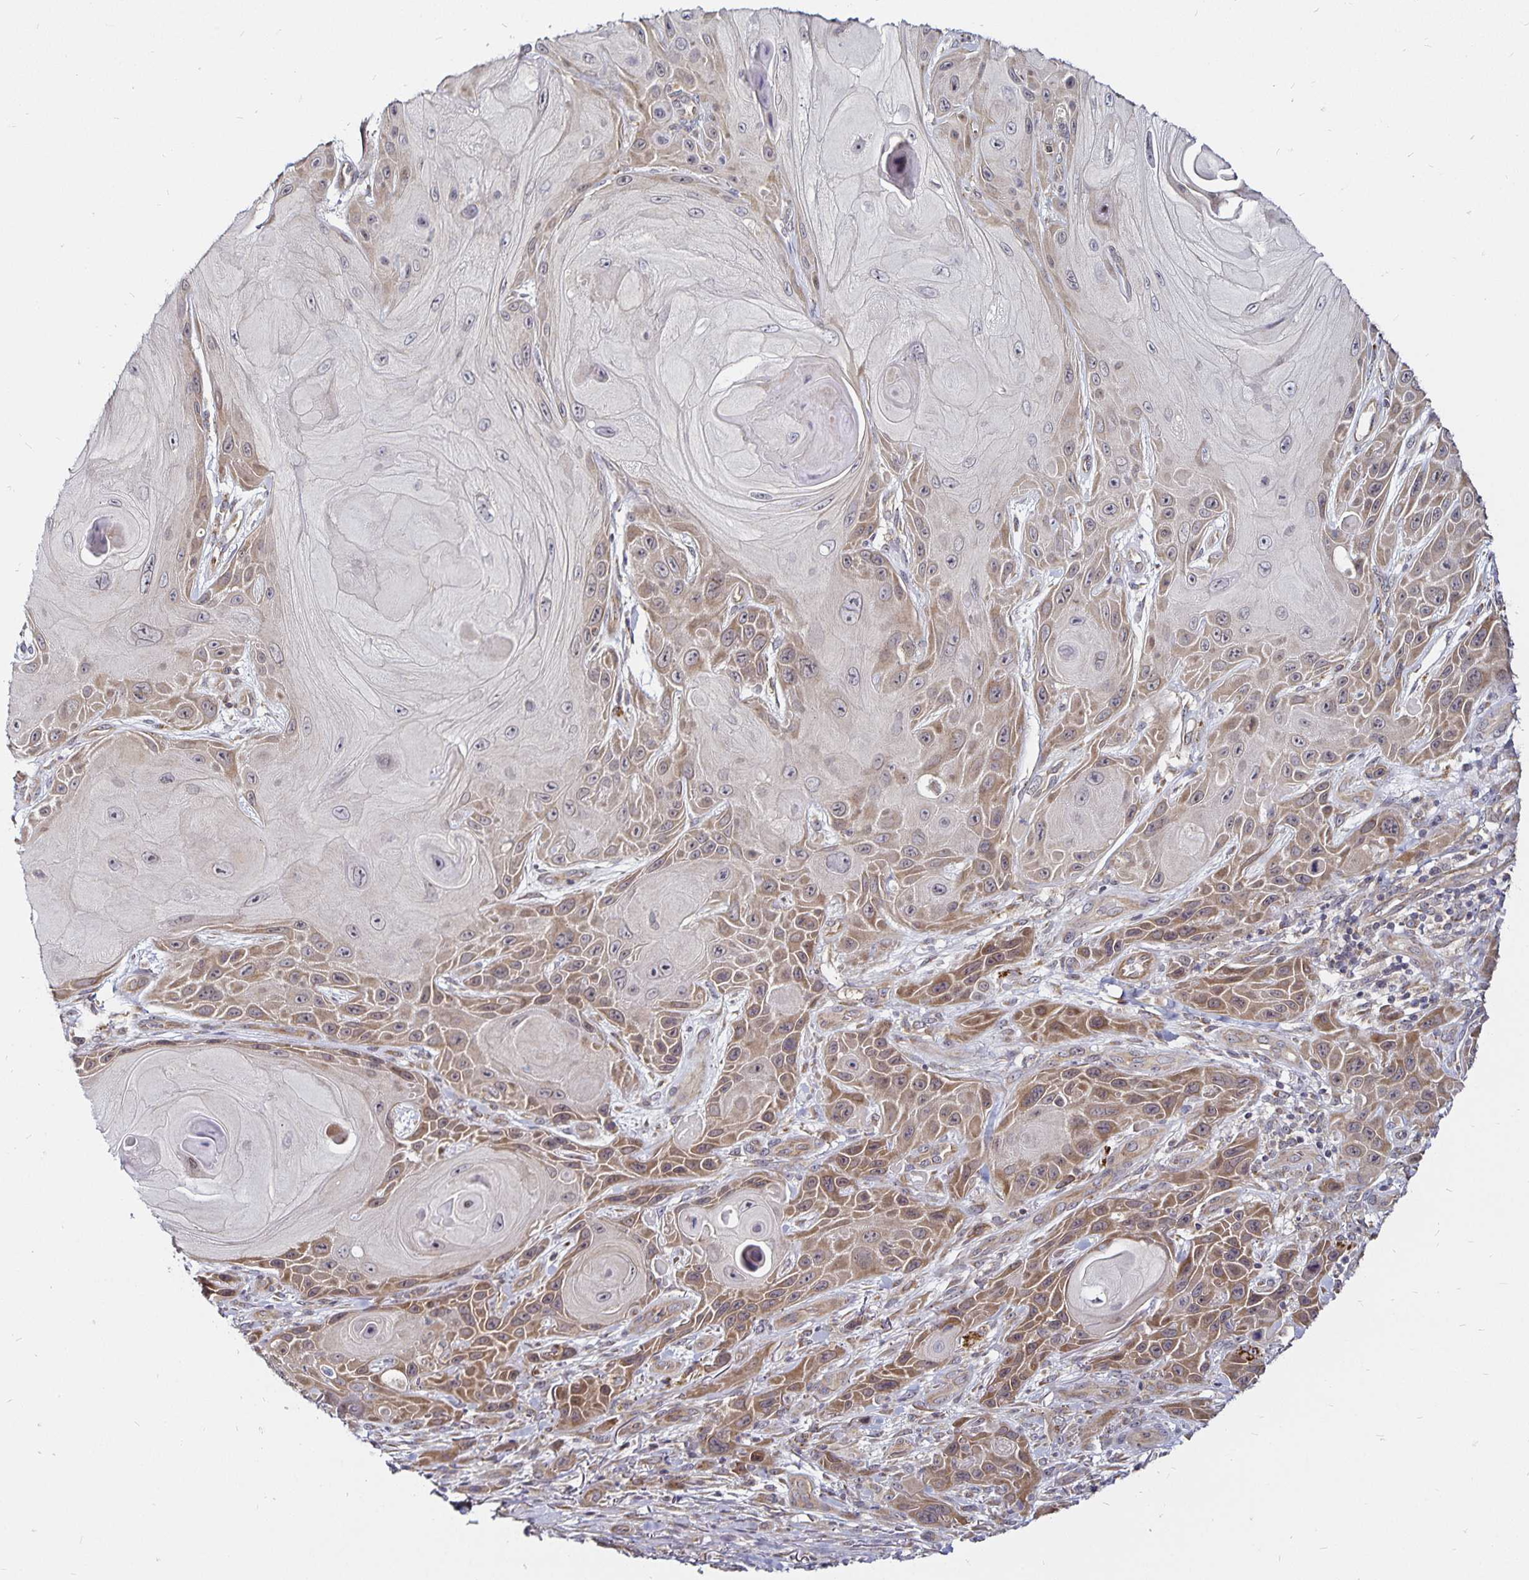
{"staining": {"intensity": "moderate", "quantity": "25%-75%", "location": "cytoplasmic/membranous"}, "tissue": "skin cancer", "cell_type": "Tumor cells", "image_type": "cancer", "snomed": [{"axis": "morphology", "description": "Squamous cell carcinoma, NOS"}, {"axis": "topography", "description": "Skin"}], "caption": "The histopathology image exhibits immunohistochemical staining of skin cancer (squamous cell carcinoma). There is moderate cytoplasmic/membranous expression is seen in about 25%-75% of tumor cells.", "gene": "CYP27A1", "patient": {"sex": "female", "age": 94}}